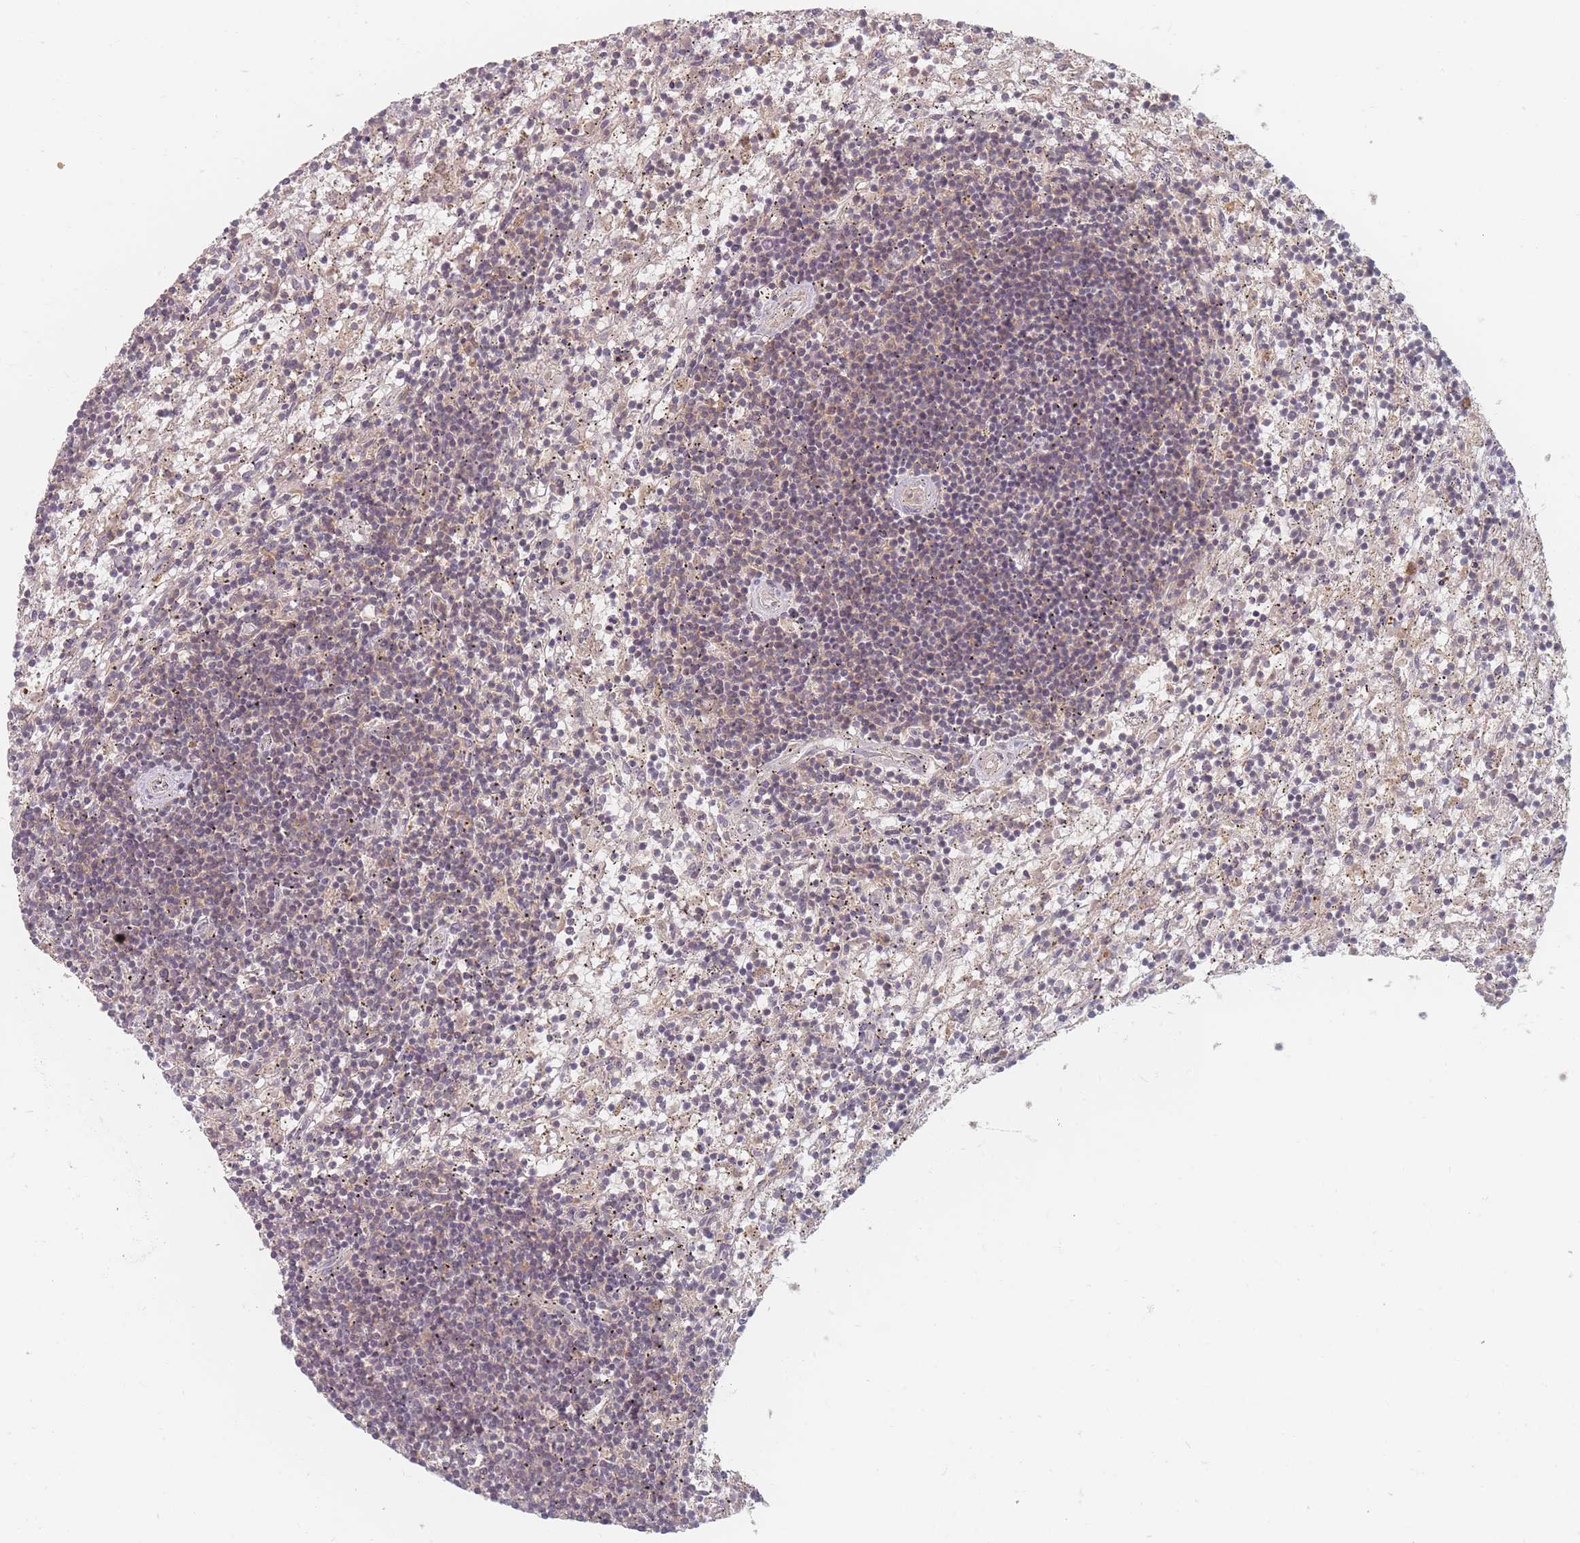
{"staining": {"intensity": "weak", "quantity": ">75%", "location": "cytoplasmic/membranous"}, "tissue": "lymphoma", "cell_type": "Tumor cells", "image_type": "cancer", "snomed": [{"axis": "morphology", "description": "Malignant lymphoma, non-Hodgkin's type, Low grade"}, {"axis": "topography", "description": "Spleen"}], "caption": "The histopathology image shows staining of lymphoma, revealing weak cytoplasmic/membranous protein expression (brown color) within tumor cells. Nuclei are stained in blue.", "gene": "SLC35F3", "patient": {"sex": "male", "age": 76}}